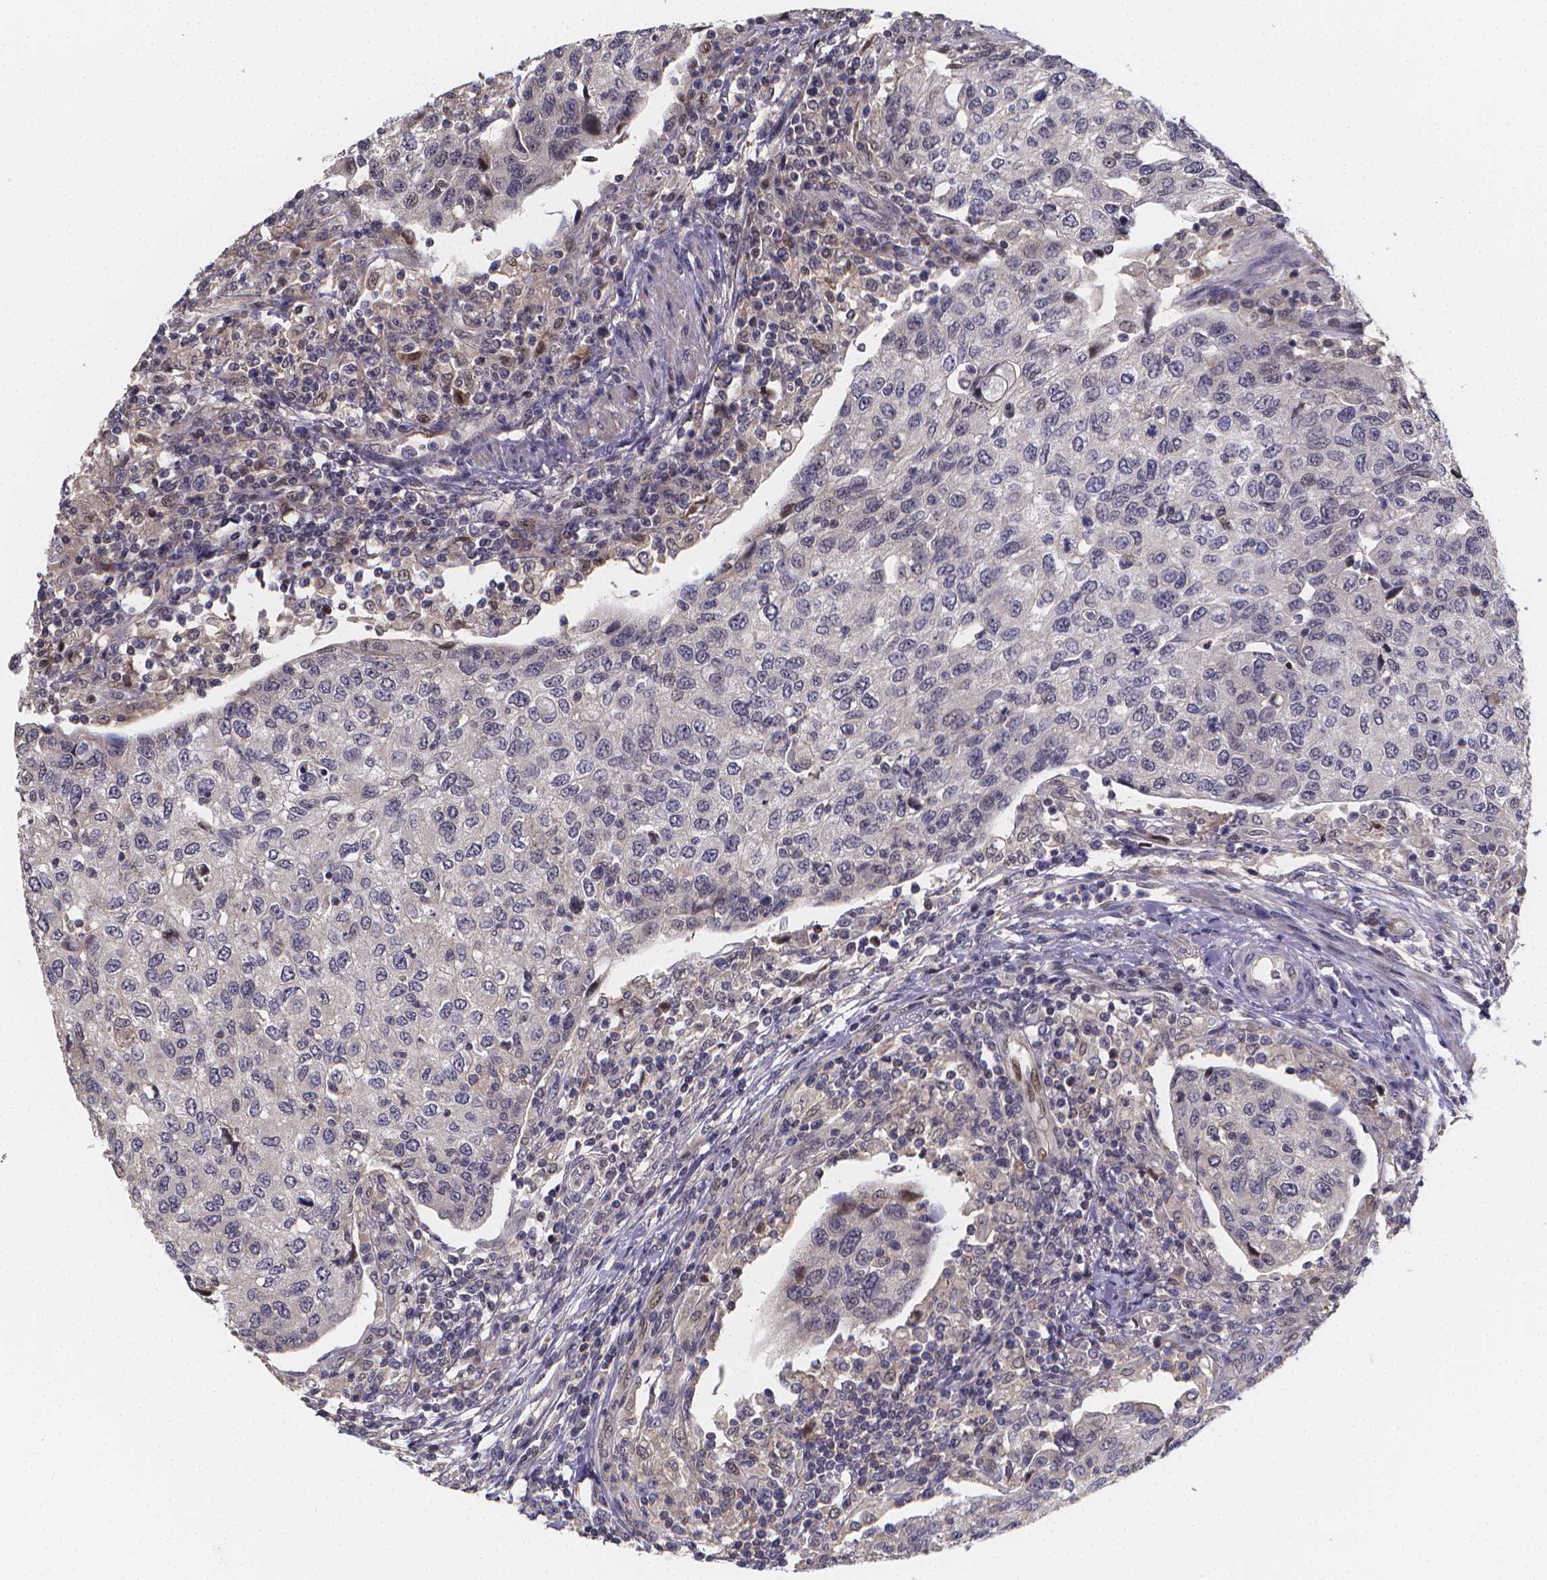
{"staining": {"intensity": "negative", "quantity": "none", "location": "none"}, "tissue": "urothelial cancer", "cell_type": "Tumor cells", "image_type": "cancer", "snomed": [{"axis": "morphology", "description": "Urothelial carcinoma, High grade"}, {"axis": "topography", "description": "Urinary bladder"}], "caption": "Immunohistochemical staining of high-grade urothelial carcinoma displays no significant positivity in tumor cells.", "gene": "PAH", "patient": {"sex": "female", "age": 78}}